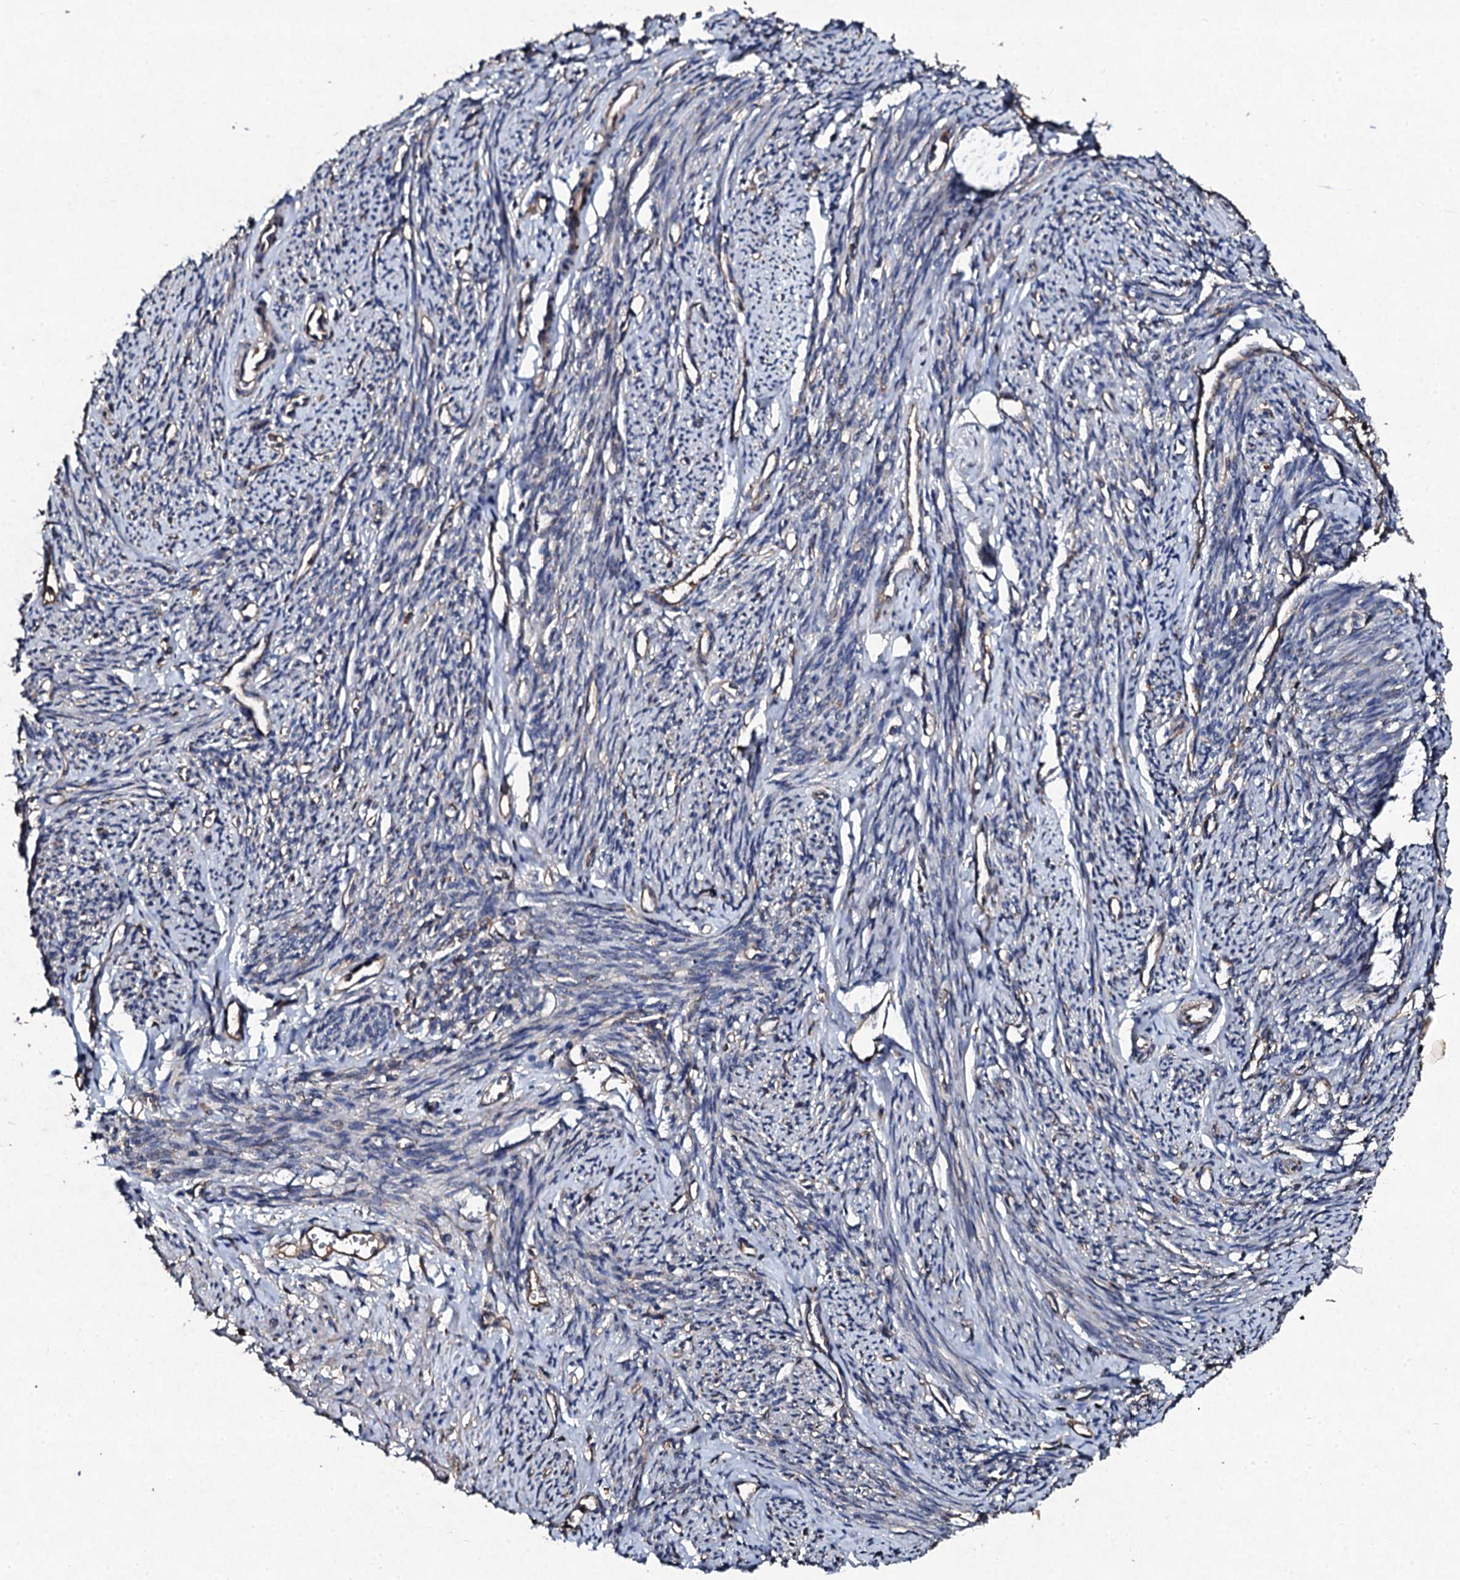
{"staining": {"intensity": "weak", "quantity": "25%-75%", "location": "cytoplasmic/membranous"}, "tissue": "smooth muscle", "cell_type": "Smooth muscle cells", "image_type": "normal", "snomed": [{"axis": "morphology", "description": "Normal tissue, NOS"}, {"axis": "topography", "description": "Smooth muscle"}, {"axis": "topography", "description": "Uterus"}], "caption": "This micrograph demonstrates normal smooth muscle stained with immunohistochemistry to label a protein in brown. The cytoplasmic/membranous of smooth muscle cells show weak positivity for the protein. Nuclei are counter-stained blue.", "gene": "KERA", "patient": {"sex": "female", "age": 59}}